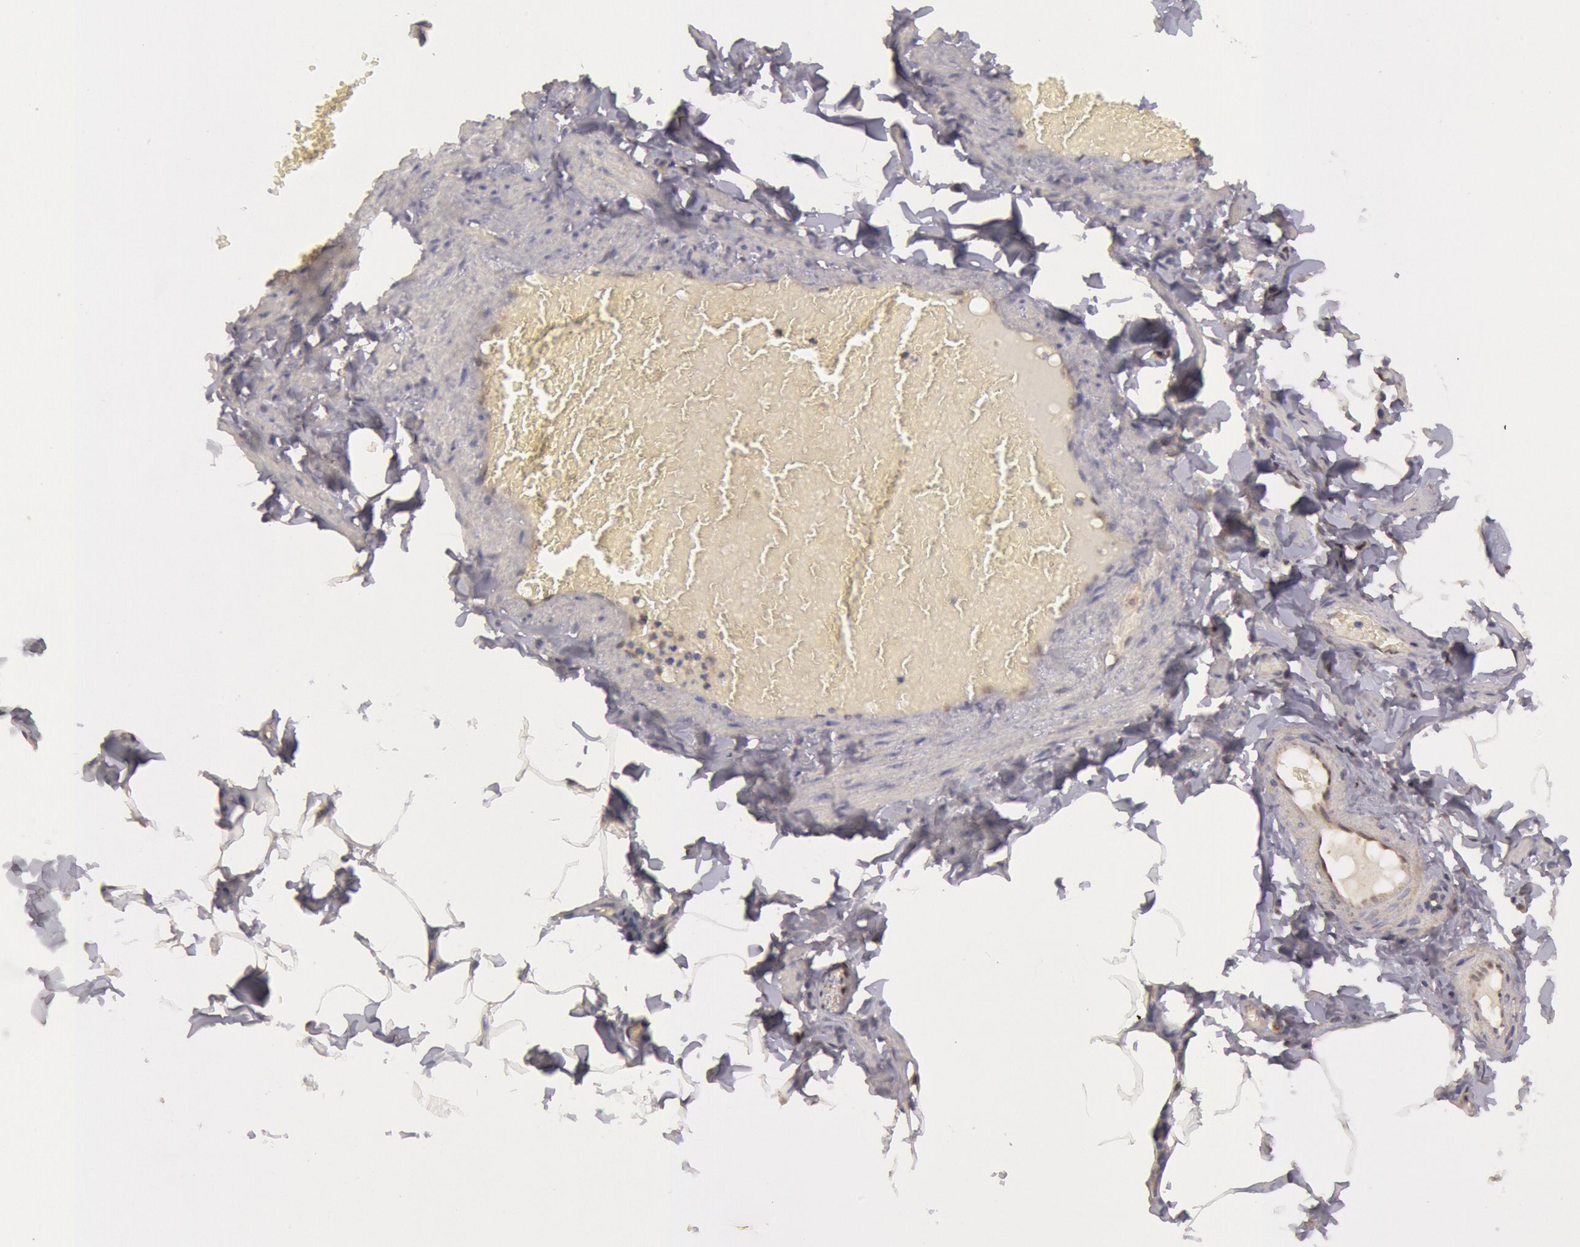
{"staining": {"intensity": "moderate", "quantity": ">75%", "location": "nuclear"}, "tissue": "adipose tissue", "cell_type": "Adipocytes", "image_type": "normal", "snomed": [{"axis": "morphology", "description": "Normal tissue, NOS"}, {"axis": "topography", "description": "Vascular tissue"}], "caption": "Benign adipose tissue demonstrates moderate nuclear expression in approximately >75% of adipocytes (brown staining indicates protein expression, while blue staining denotes nuclei)..", "gene": "MPST", "patient": {"sex": "male", "age": 41}}